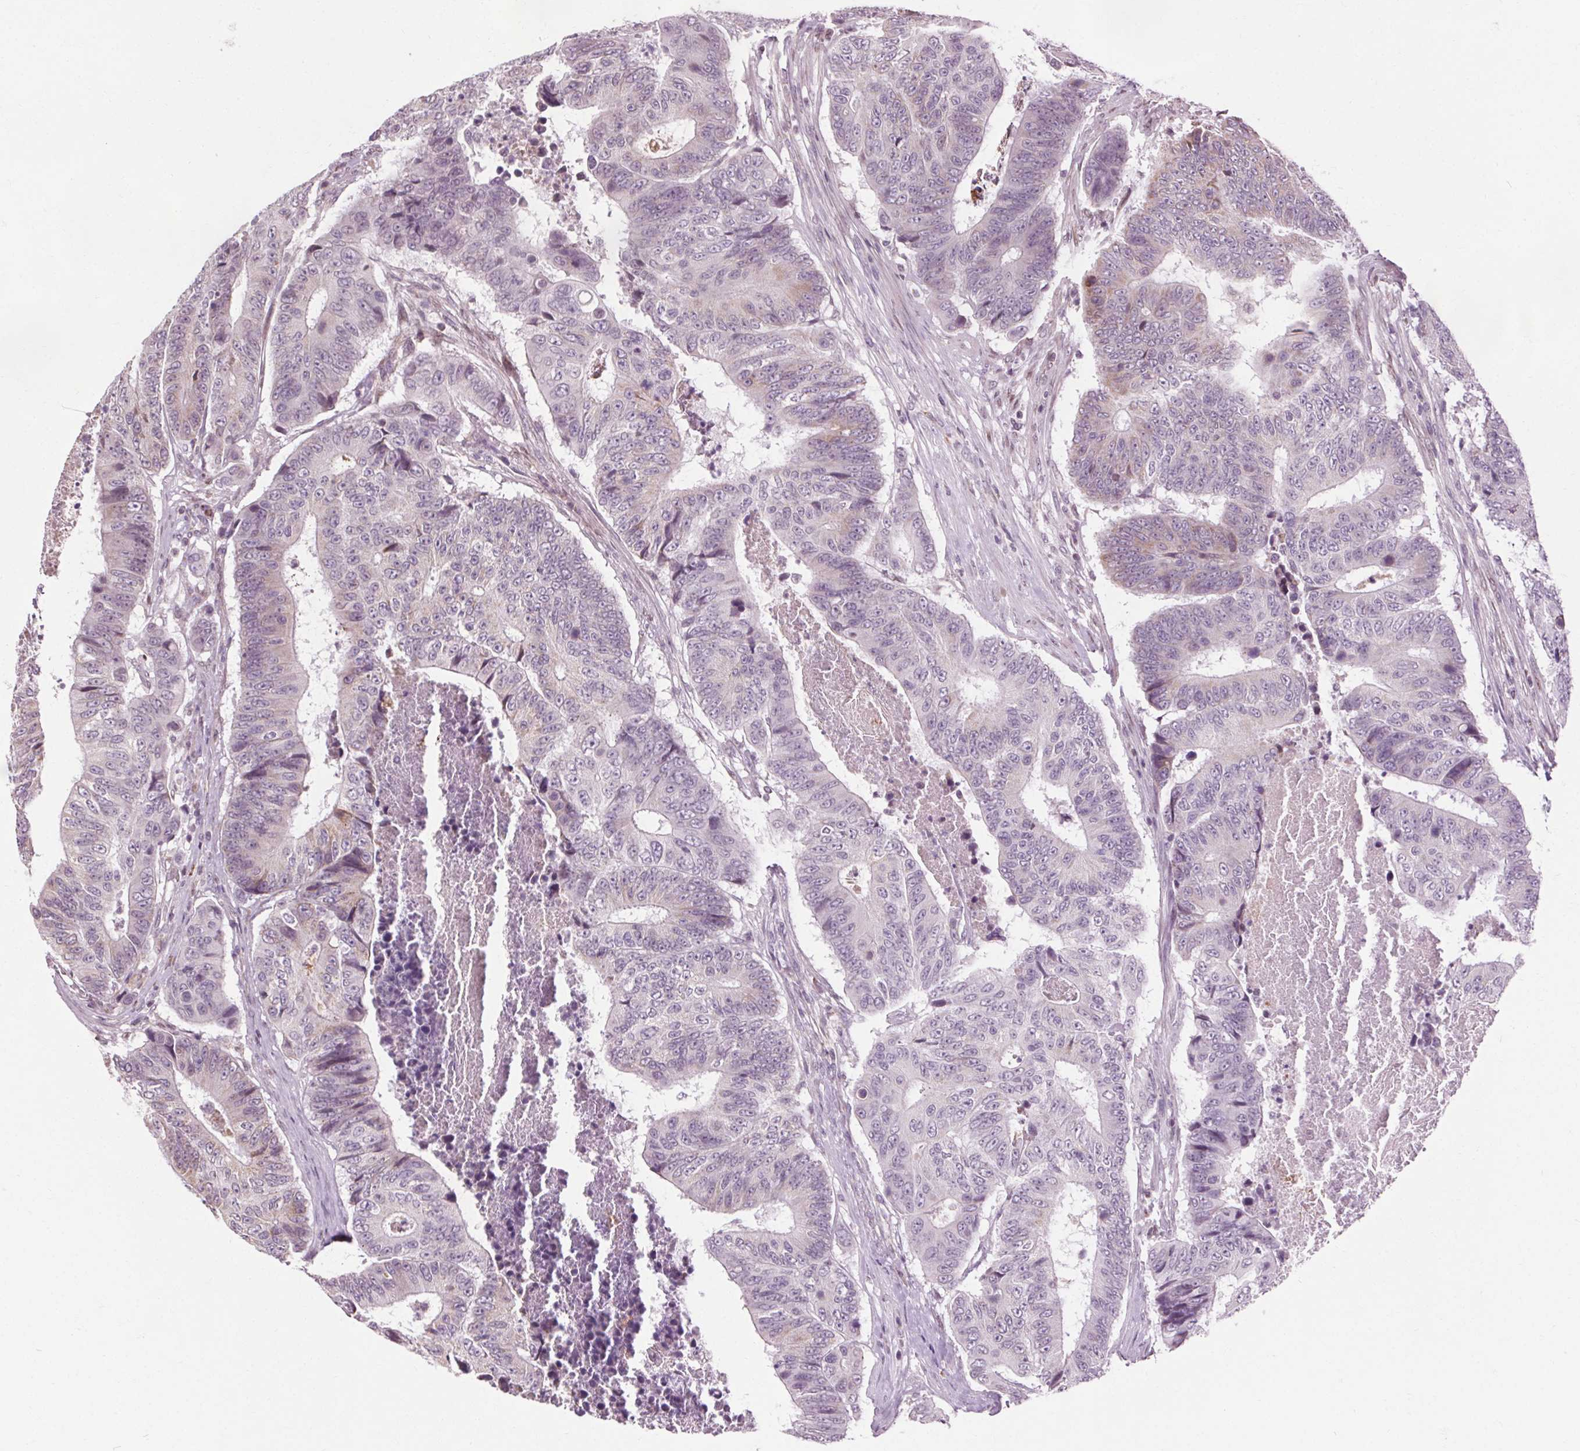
{"staining": {"intensity": "negative", "quantity": "none", "location": "none"}, "tissue": "colorectal cancer", "cell_type": "Tumor cells", "image_type": "cancer", "snomed": [{"axis": "morphology", "description": "Adenocarcinoma, NOS"}, {"axis": "topography", "description": "Colon"}], "caption": "Colorectal cancer stained for a protein using immunohistochemistry reveals no expression tumor cells.", "gene": "LFNG", "patient": {"sex": "female", "age": 48}}